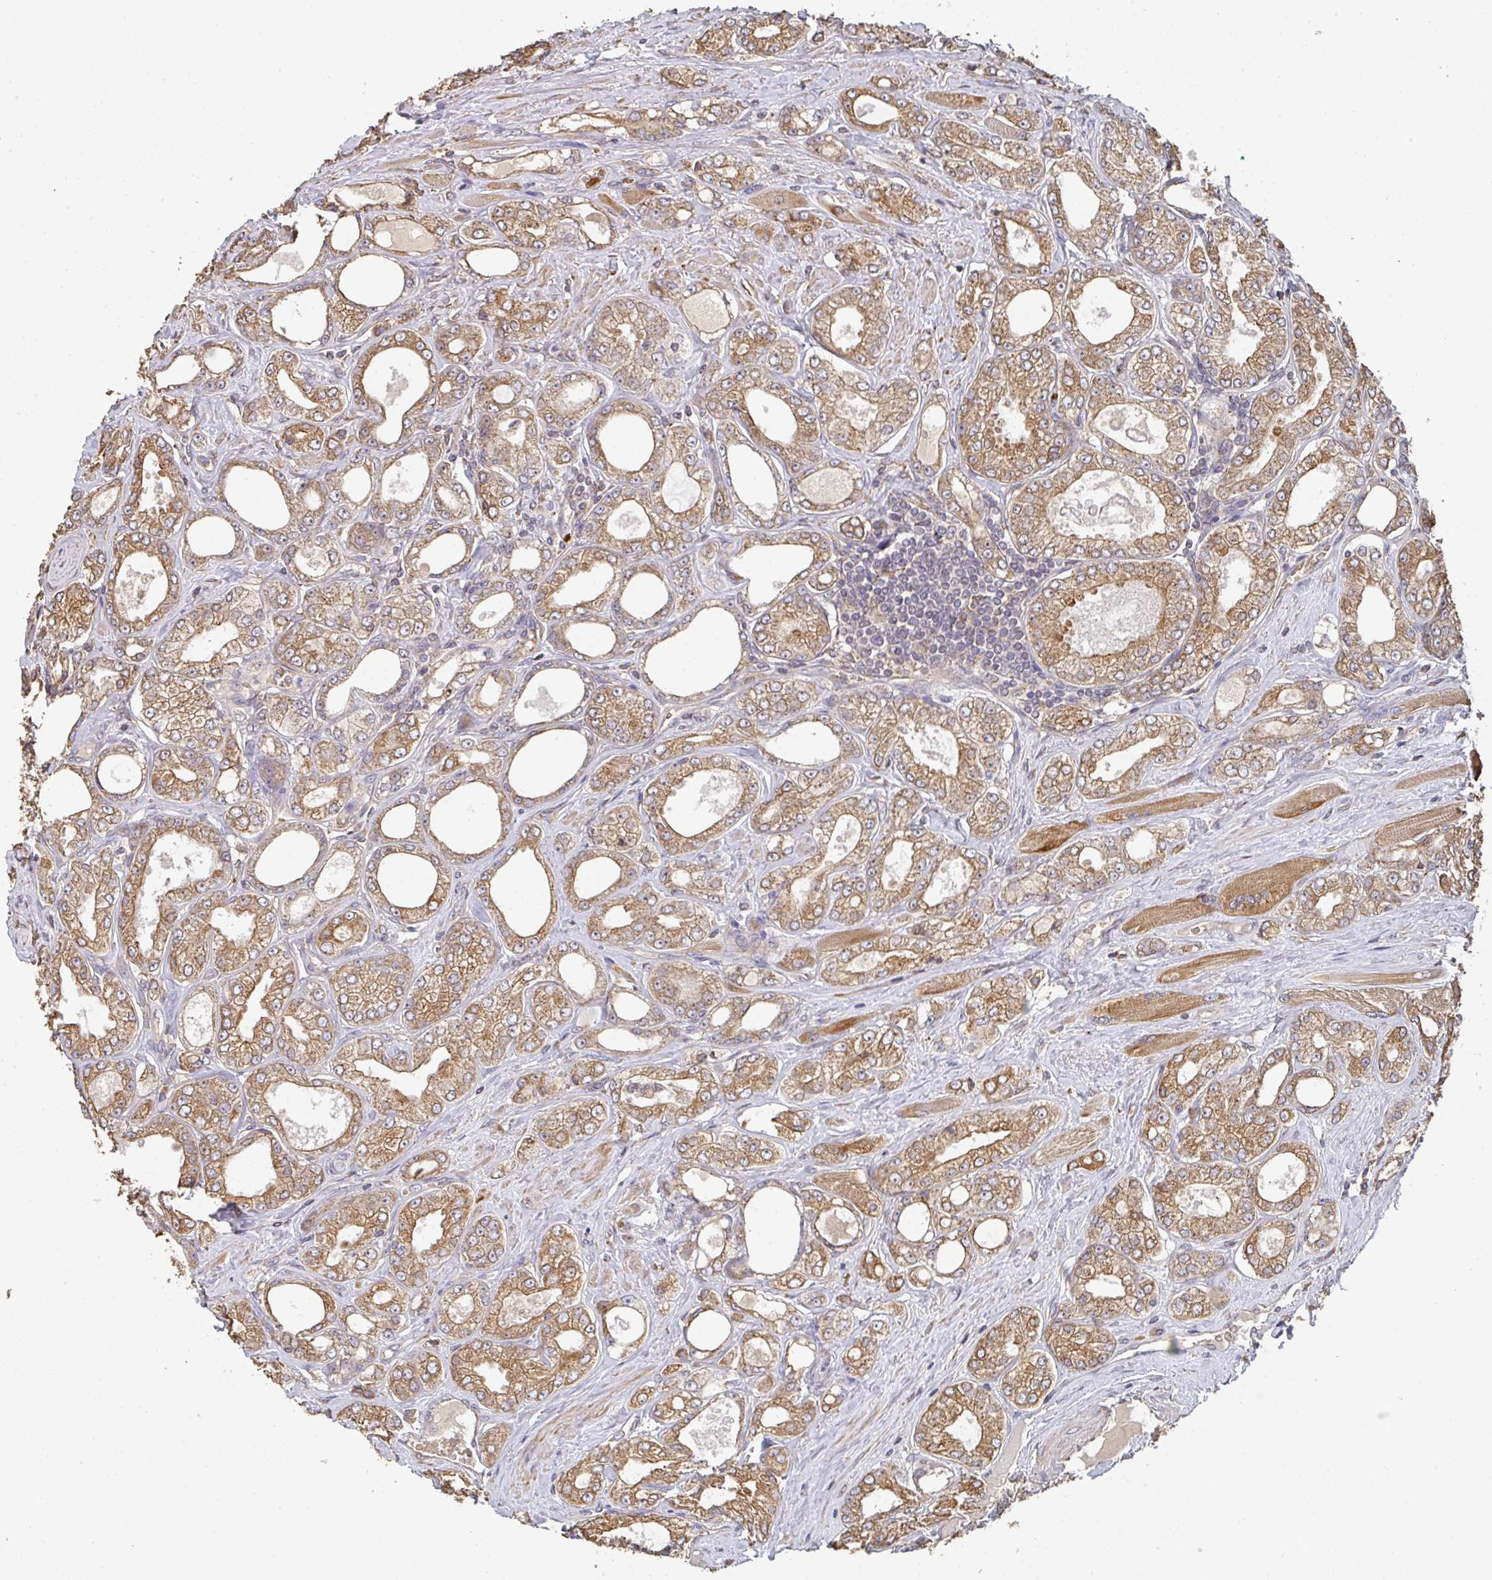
{"staining": {"intensity": "moderate", "quantity": ">75%", "location": "cytoplasmic/membranous"}, "tissue": "prostate cancer", "cell_type": "Tumor cells", "image_type": "cancer", "snomed": [{"axis": "morphology", "description": "Adenocarcinoma, High grade"}, {"axis": "topography", "description": "Prostate"}], "caption": "Immunohistochemistry histopathology image of neoplastic tissue: high-grade adenocarcinoma (prostate) stained using IHC exhibits medium levels of moderate protein expression localized specifically in the cytoplasmic/membranous of tumor cells, appearing as a cytoplasmic/membranous brown color.", "gene": "POLG", "patient": {"sex": "male", "age": 68}}